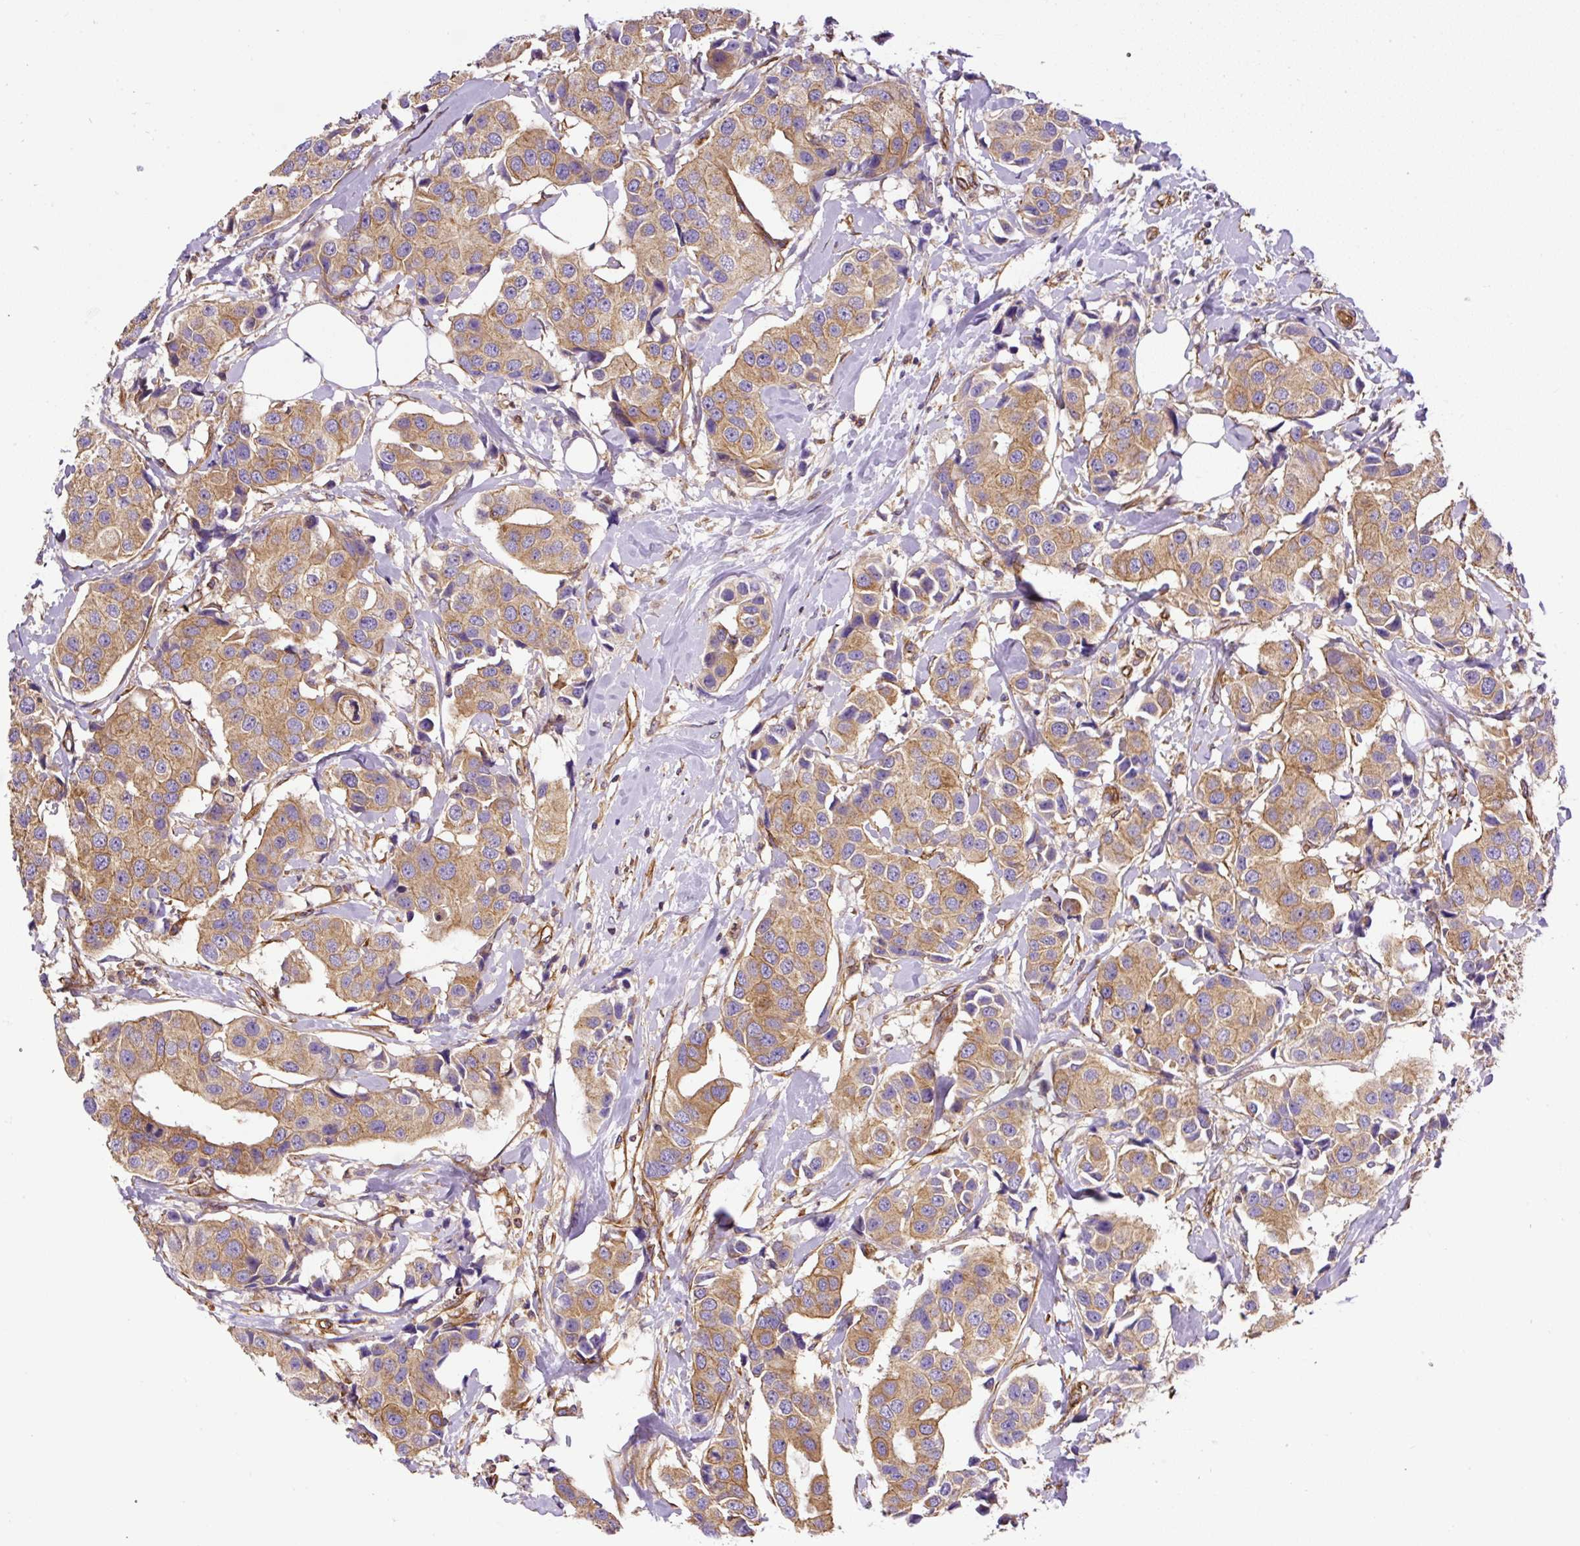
{"staining": {"intensity": "moderate", "quantity": ">75%", "location": "cytoplasmic/membranous"}, "tissue": "breast cancer", "cell_type": "Tumor cells", "image_type": "cancer", "snomed": [{"axis": "morphology", "description": "Normal tissue, NOS"}, {"axis": "morphology", "description": "Duct carcinoma"}, {"axis": "topography", "description": "Breast"}], "caption": "A brown stain labels moderate cytoplasmic/membranous positivity of a protein in human infiltrating ductal carcinoma (breast) tumor cells. Using DAB (brown) and hematoxylin (blue) stains, captured at high magnification using brightfield microscopy.", "gene": "DCTN1", "patient": {"sex": "female", "age": 39}}